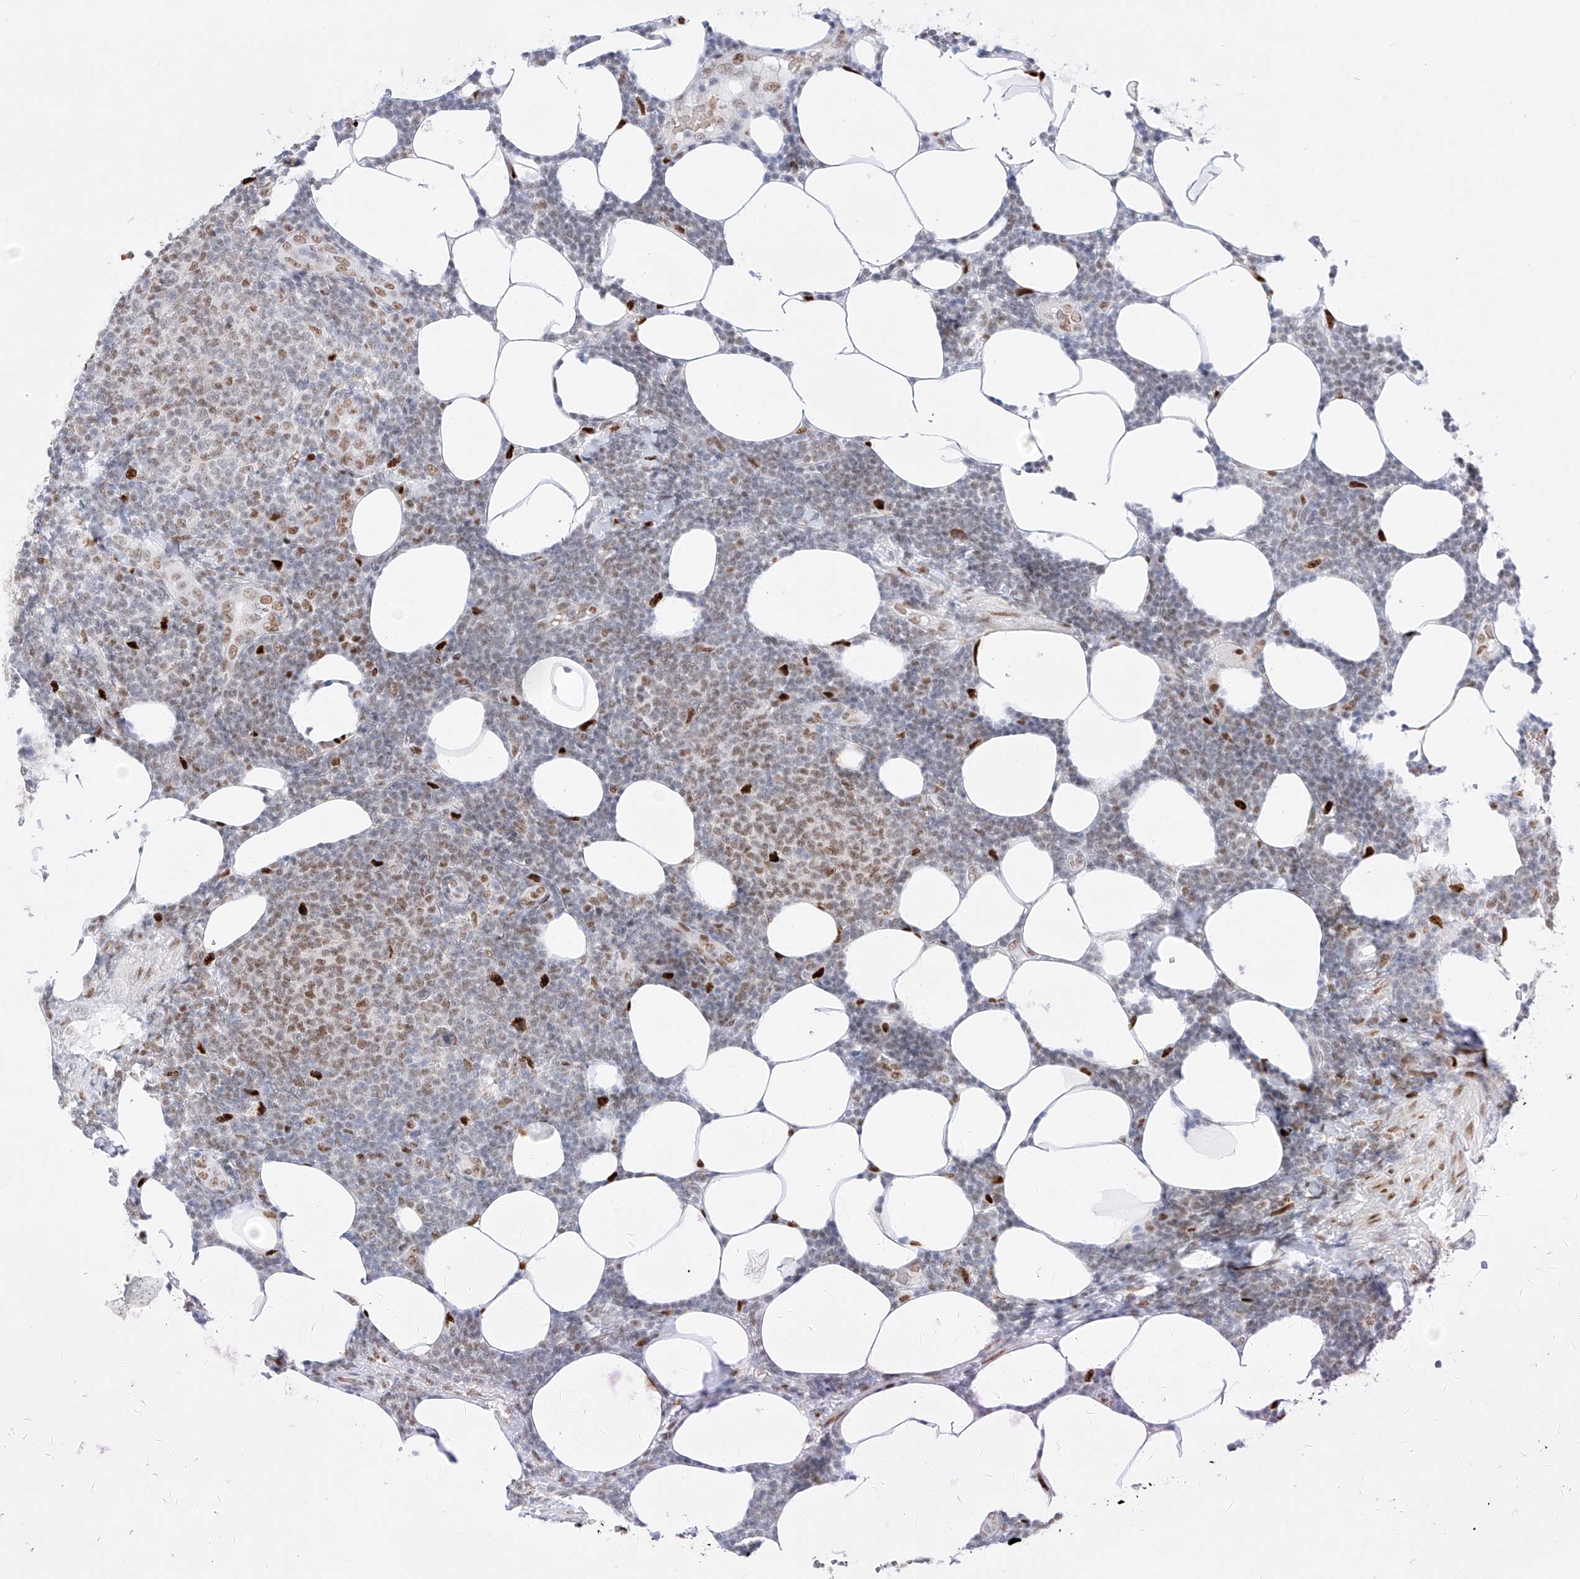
{"staining": {"intensity": "moderate", "quantity": "25%-75%", "location": "nuclear"}, "tissue": "lymphoma", "cell_type": "Tumor cells", "image_type": "cancer", "snomed": [{"axis": "morphology", "description": "Malignant lymphoma, non-Hodgkin's type, Low grade"}, {"axis": "topography", "description": "Lymph node"}], "caption": "Brown immunohistochemical staining in human lymphoma exhibits moderate nuclear staining in approximately 25%-75% of tumor cells.", "gene": "APIP", "patient": {"sex": "male", "age": 66}}